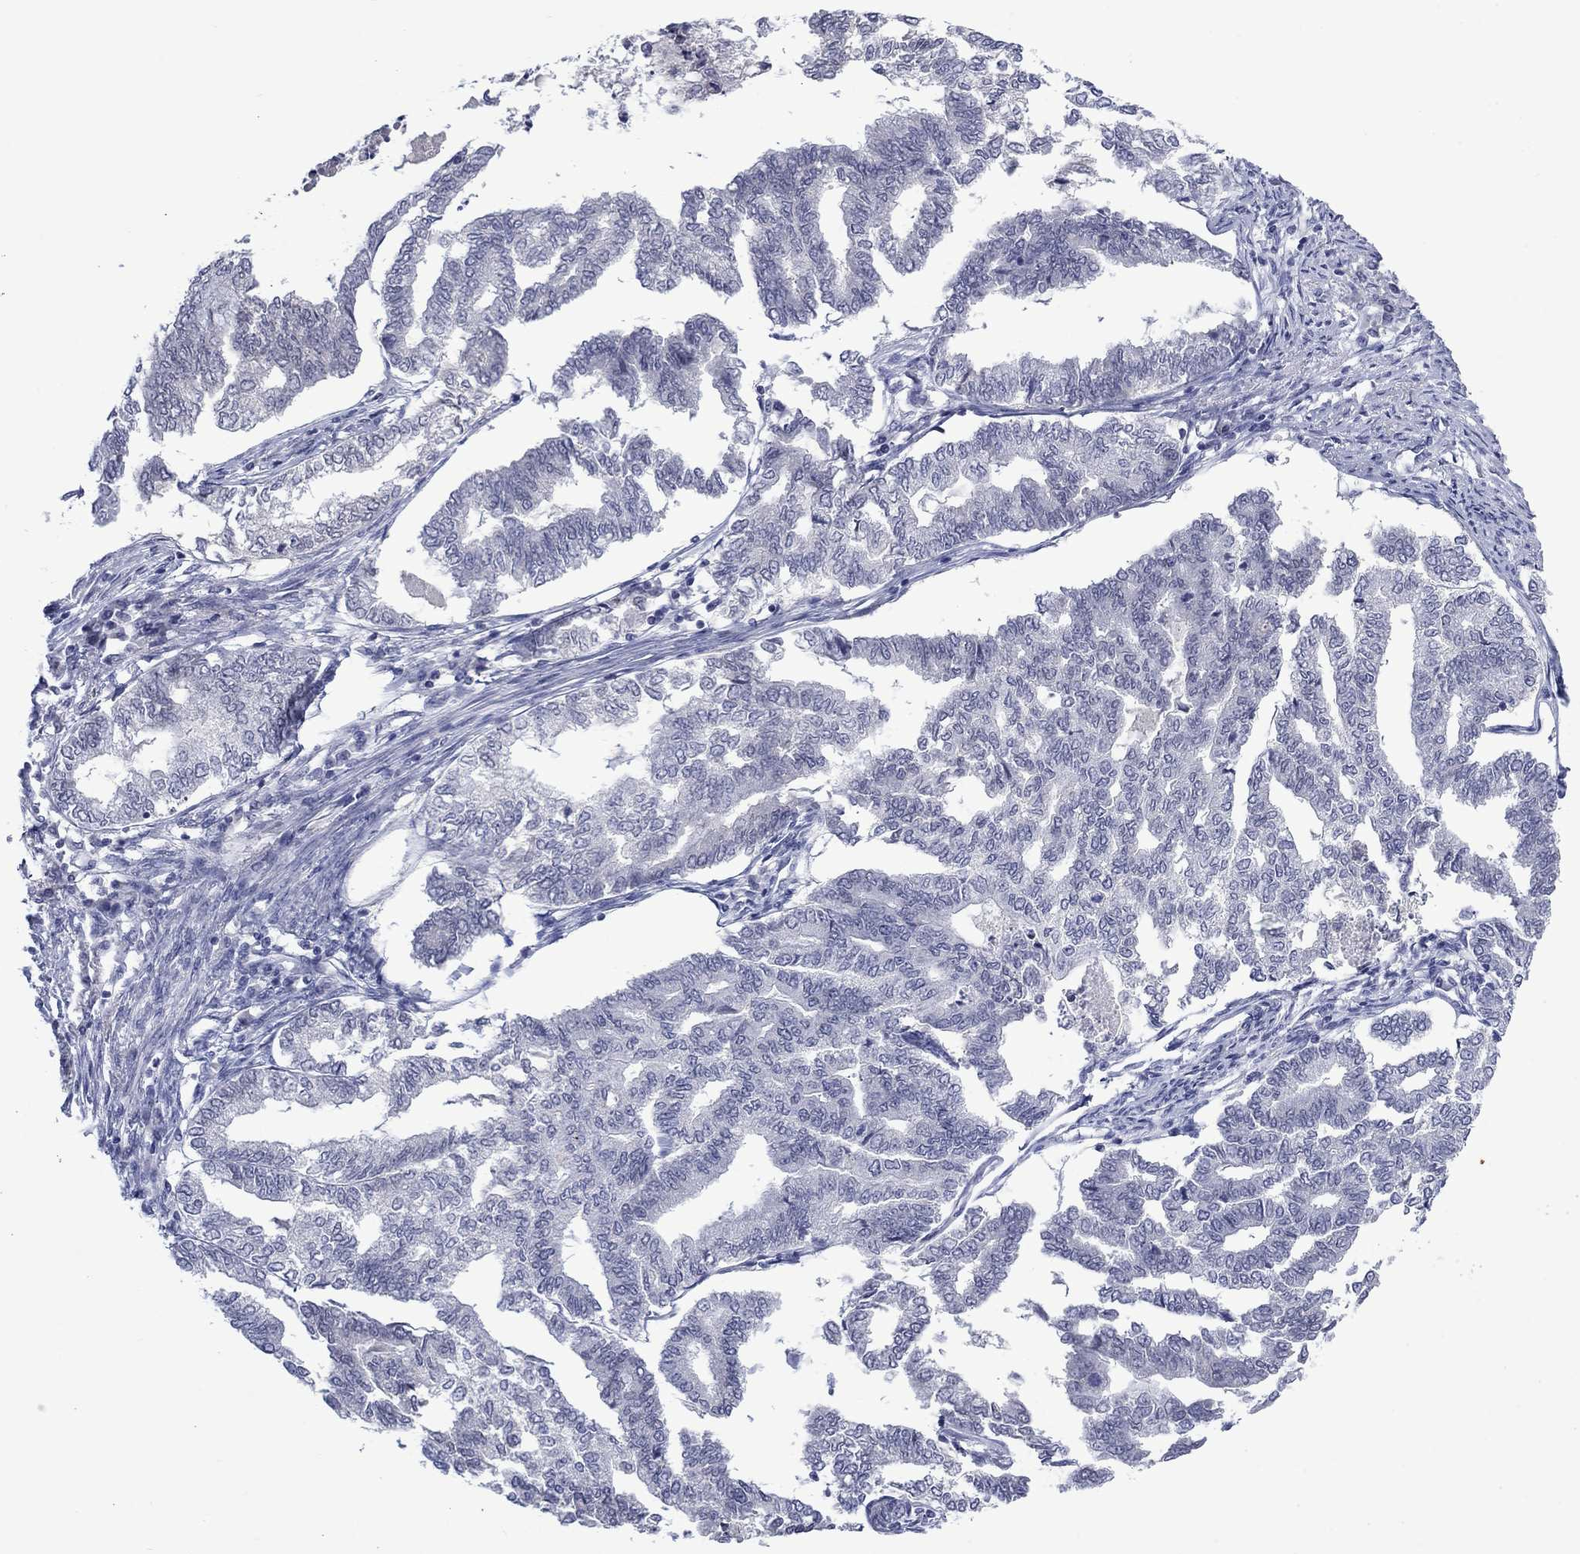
{"staining": {"intensity": "negative", "quantity": "none", "location": "none"}, "tissue": "endometrial cancer", "cell_type": "Tumor cells", "image_type": "cancer", "snomed": [{"axis": "morphology", "description": "Adenocarcinoma, NOS"}, {"axis": "topography", "description": "Endometrium"}], "caption": "An immunohistochemistry (IHC) image of adenocarcinoma (endometrial) is shown. There is no staining in tumor cells of adenocarcinoma (endometrial).", "gene": "NSMF", "patient": {"sex": "female", "age": 79}}